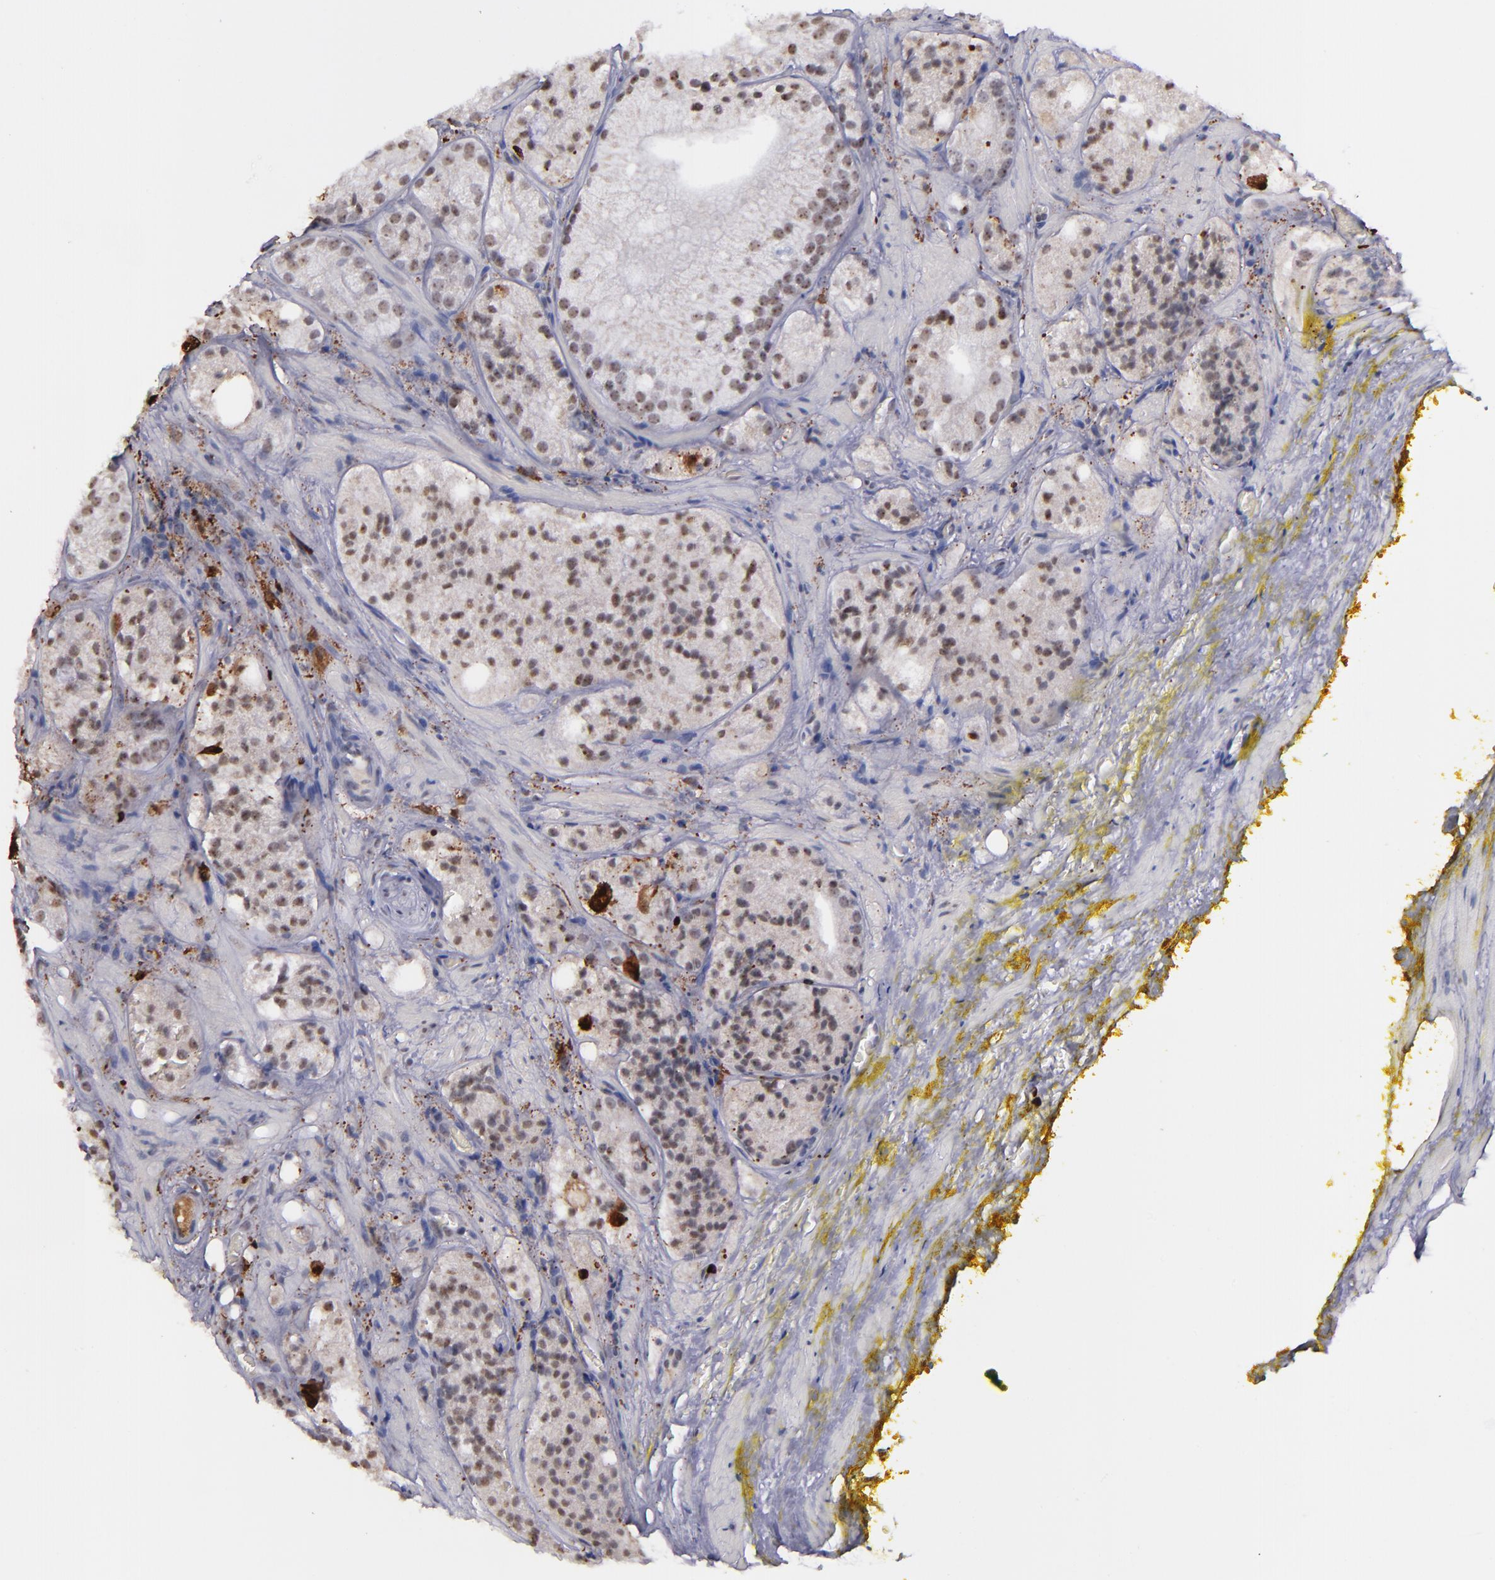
{"staining": {"intensity": "negative", "quantity": "none", "location": "none"}, "tissue": "prostate cancer", "cell_type": "Tumor cells", "image_type": "cancer", "snomed": [{"axis": "morphology", "description": "Adenocarcinoma, Low grade"}, {"axis": "topography", "description": "Prostate"}], "caption": "High magnification brightfield microscopy of prostate cancer (low-grade adenocarcinoma) stained with DAB (3,3'-diaminobenzidine) (brown) and counterstained with hematoxylin (blue): tumor cells show no significant staining.", "gene": "NCF2", "patient": {"sex": "male", "age": 60}}